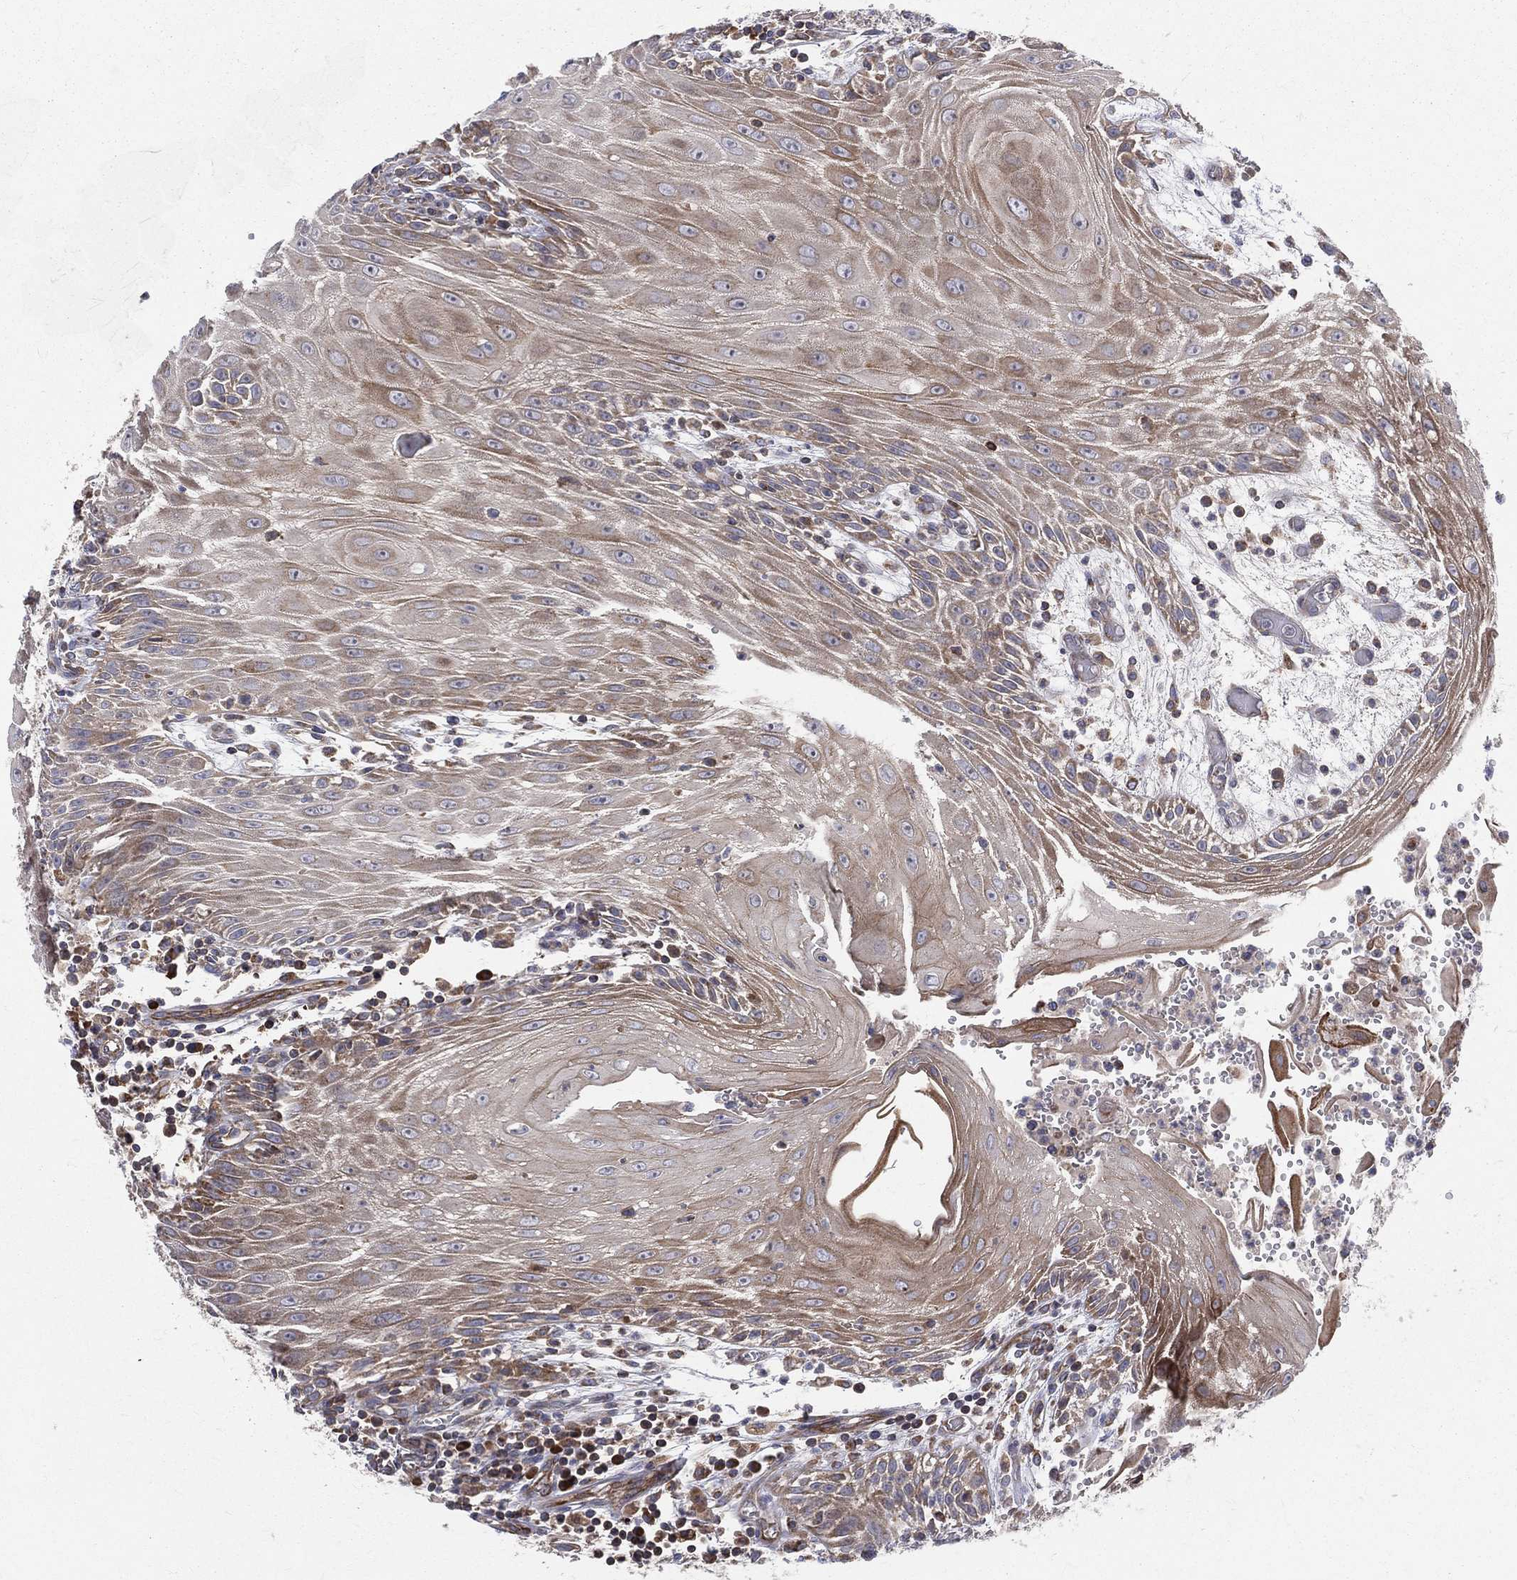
{"staining": {"intensity": "moderate", "quantity": "25%-75%", "location": "cytoplasmic/membranous"}, "tissue": "head and neck cancer", "cell_type": "Tumor cells", "image_type": "cancer", "snomed": [{"axis": "morphology", "description": "Squamous cell carcinoma, NOS"}, {"axis": "topography", "description": "Oral tissue"}, {"axis": "topography", "description": "Head-Neck"}], "caption": "Immunohistochemical staining of human head and neck cancer exhibits medium levels of moderate cytoplasmic/membranous protein staining in approximately 25%-75% of tumor cells. (brown staining indicates protein expression, while blue staining denotes nuclei).", "gene": "MIX23", "patient": {"sex": "male", "age": 58}}